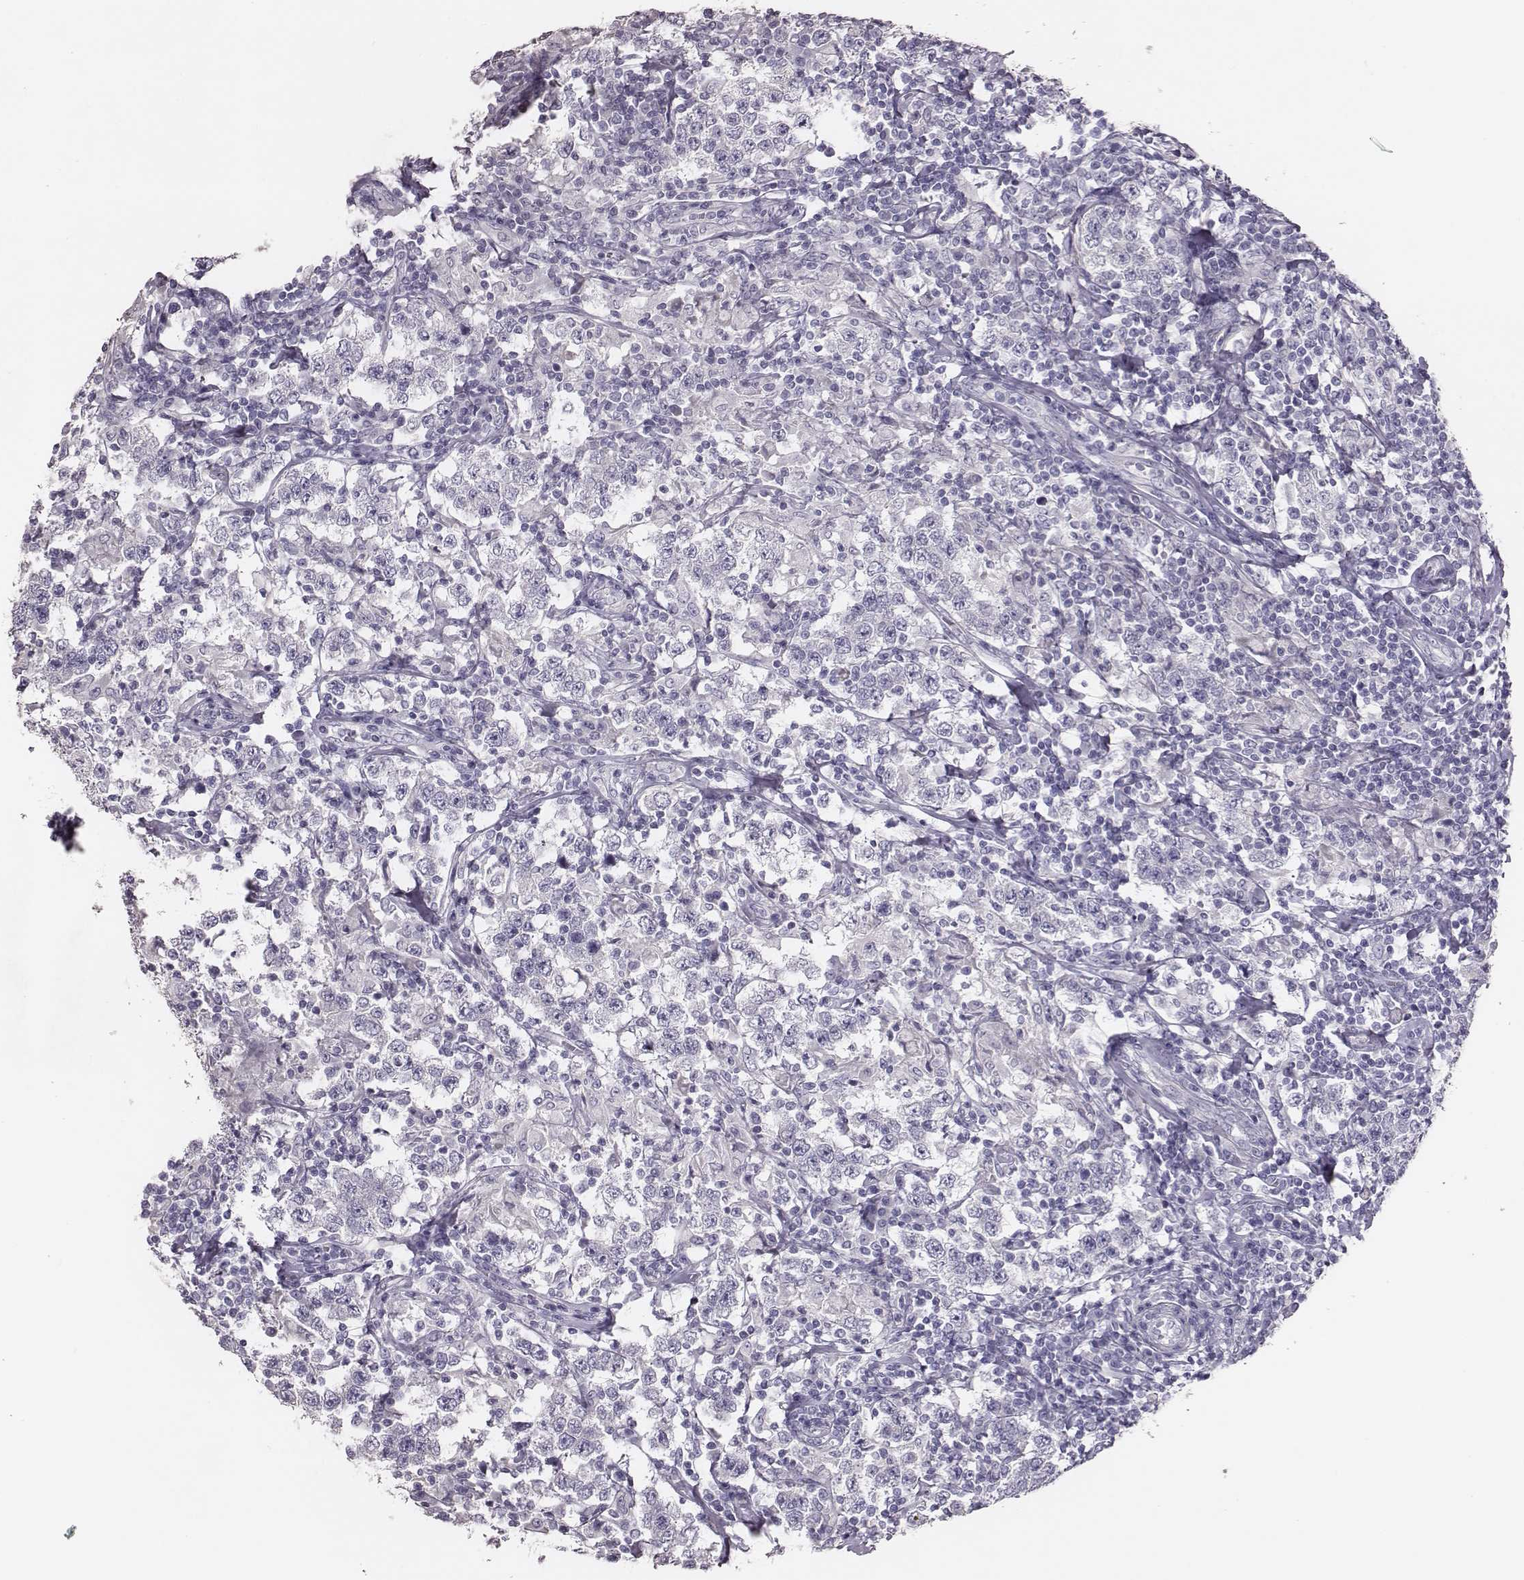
{"staining": {"intensity": "negative", "quantity": "none", "location": "none"}, "tissue": "testis cancer", "cell_type": "Tumor cells", "image_type": "cancer", "snomed": [{"axis": "morphology", "description": "Seminoma, NOS"}, {"axis": "morphology", "description": "Carcinoma, Embryonal, NOS"}, {"axis": "topography", "description": "Testis"}], "caption": "DAB (3,3'-diaminobenzidine) immunohistochemical staining of human embryonal carcinoma (testis) demonstrates no significant expression in tumor cells. (Stains: DAB immunohistochemistry with hematoxylin counter stain, Microscopy: brightfield microscopy at high magnification).", "gene": "P2RY10", "patient": {"sex": "male", "age": 41}}